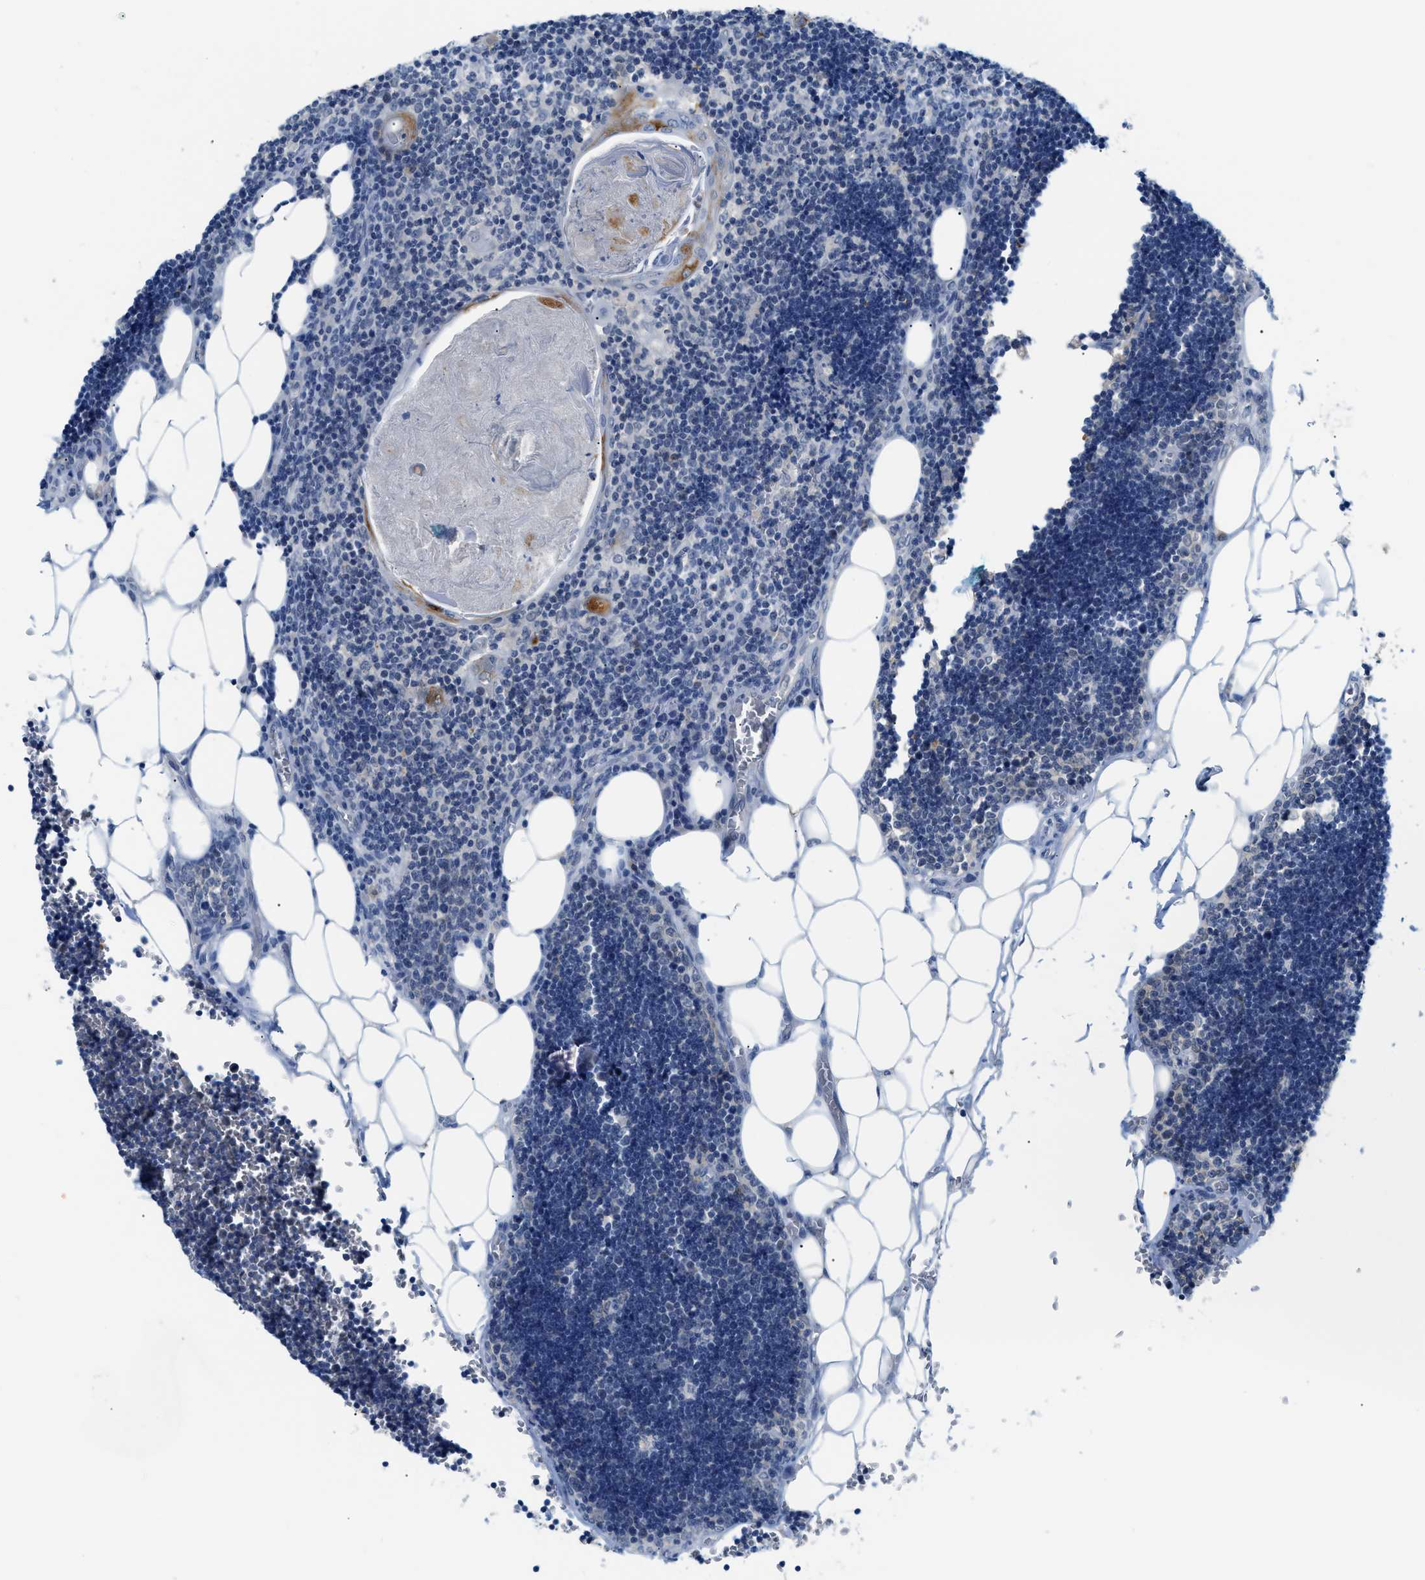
{"staining": {"intensity": "weak", "quantity": "<25%", "location": "cytoplasmic/membranous"}, "tissue": "lymph node", "cell_type": "Germinal center cells", "image_type": "normal", "snomed": [{"axis": "morphology", "description": "Normal tissue, NOS"}, {"axis": "topography", "description": "Lymph node"}], "caption": "Germinal center cells show no significant protein staining in benign lymph node. (Stains: DAB immunohistochemistry with hematoxylin counter stain, Microscopy: brightfield microscopy at high magnification).", "gene": "PSAT1", "patient": {"sex": "male", "age": 33}}